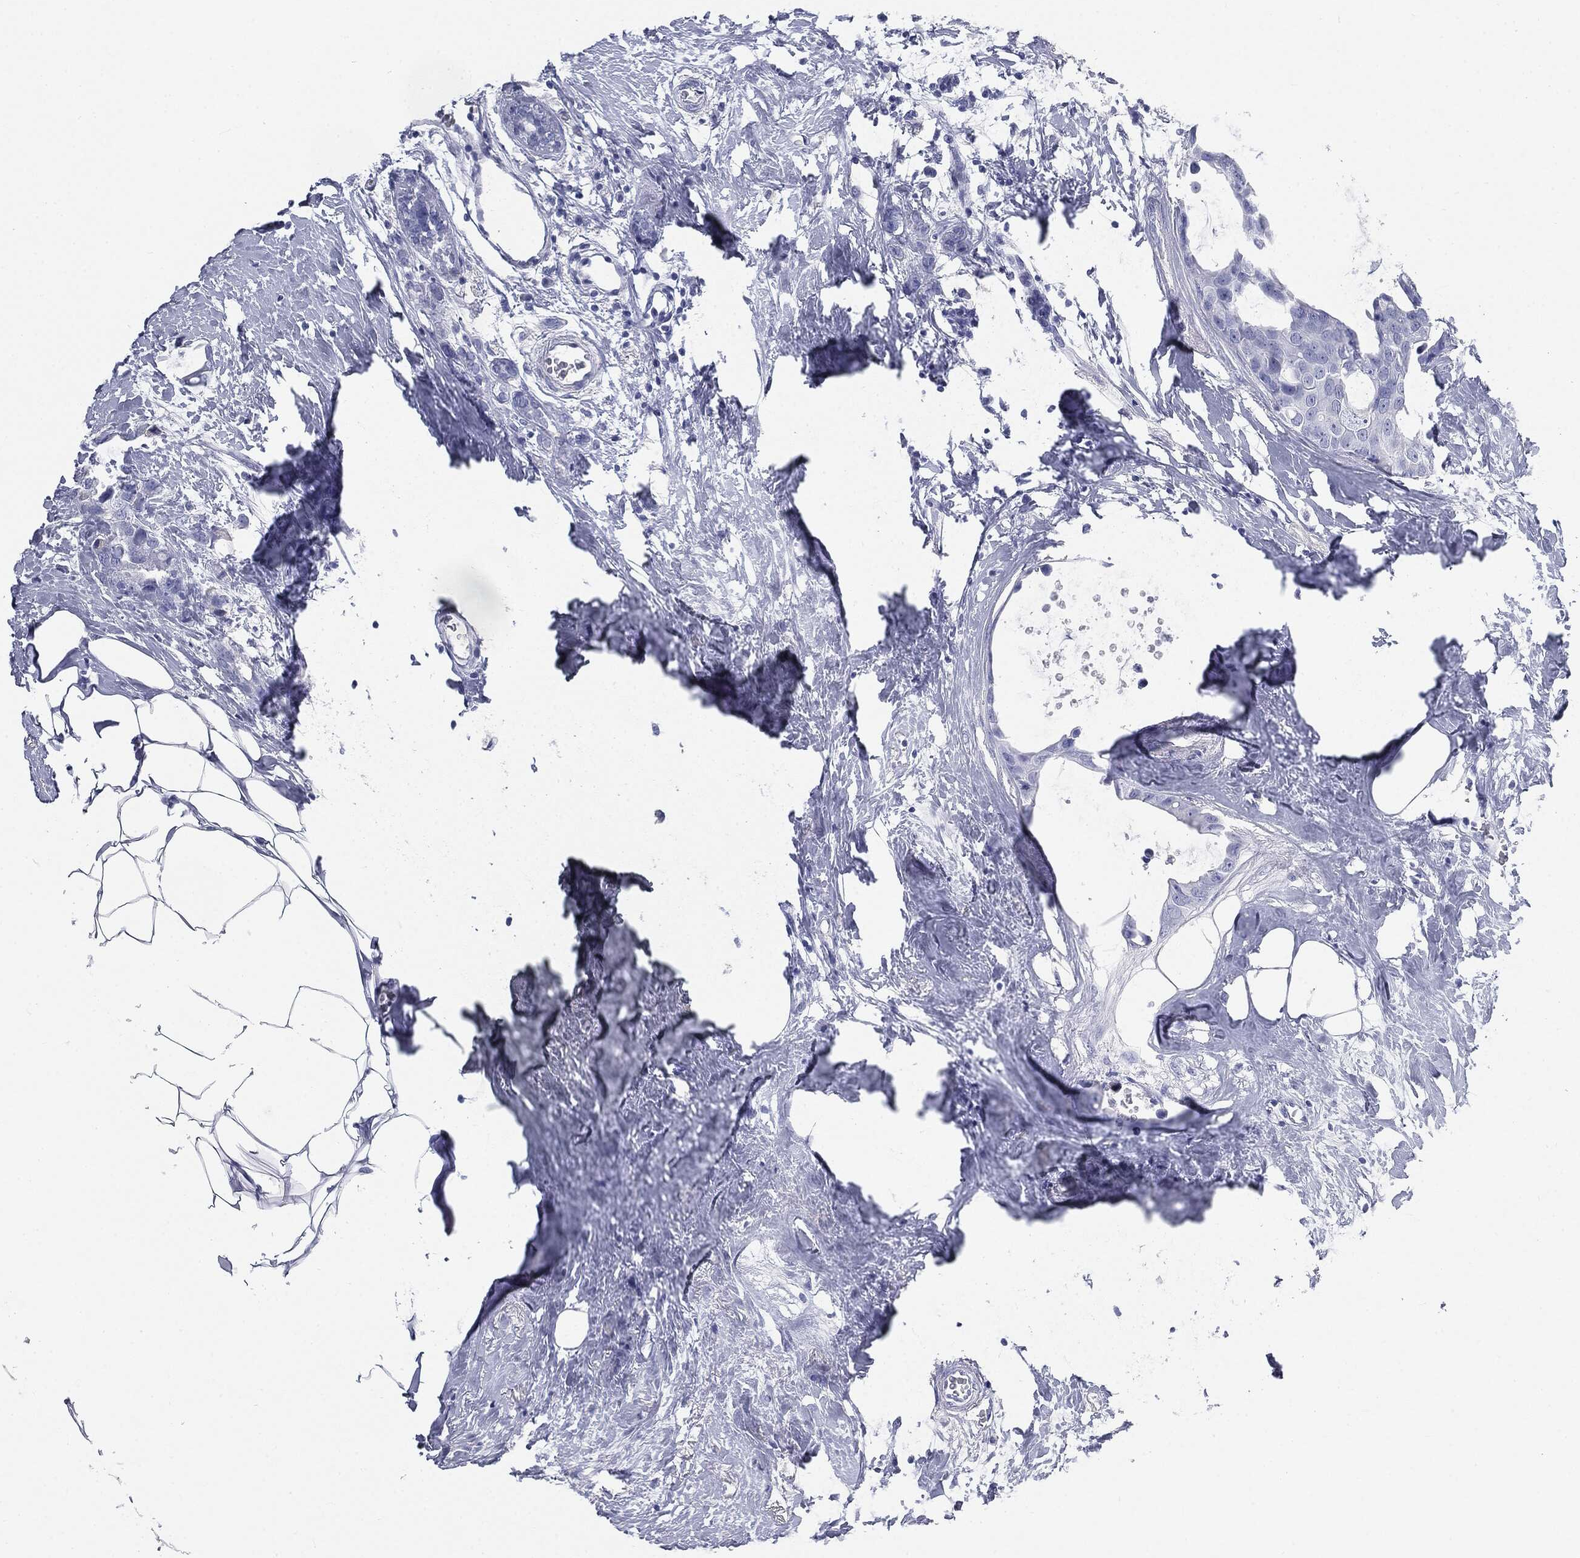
{"staining": {"intensity": "negative", "quantity": "none", "location": "none"}, "tissue": "breast cancer", "cell_type": "Tumor cells", "image_type": "cancer", "snomed": [{"axis": "morphology", "description": "Duct carcinoma"}, {"axis": "topography", "description": "Breast"}], "caption": "DAB immunohistochemical staining of breast intraductal carcinoma shows no significant expression in tumor cells.", "gene": "CUZD1", "patient": {"sex": "female", "age": 45}}